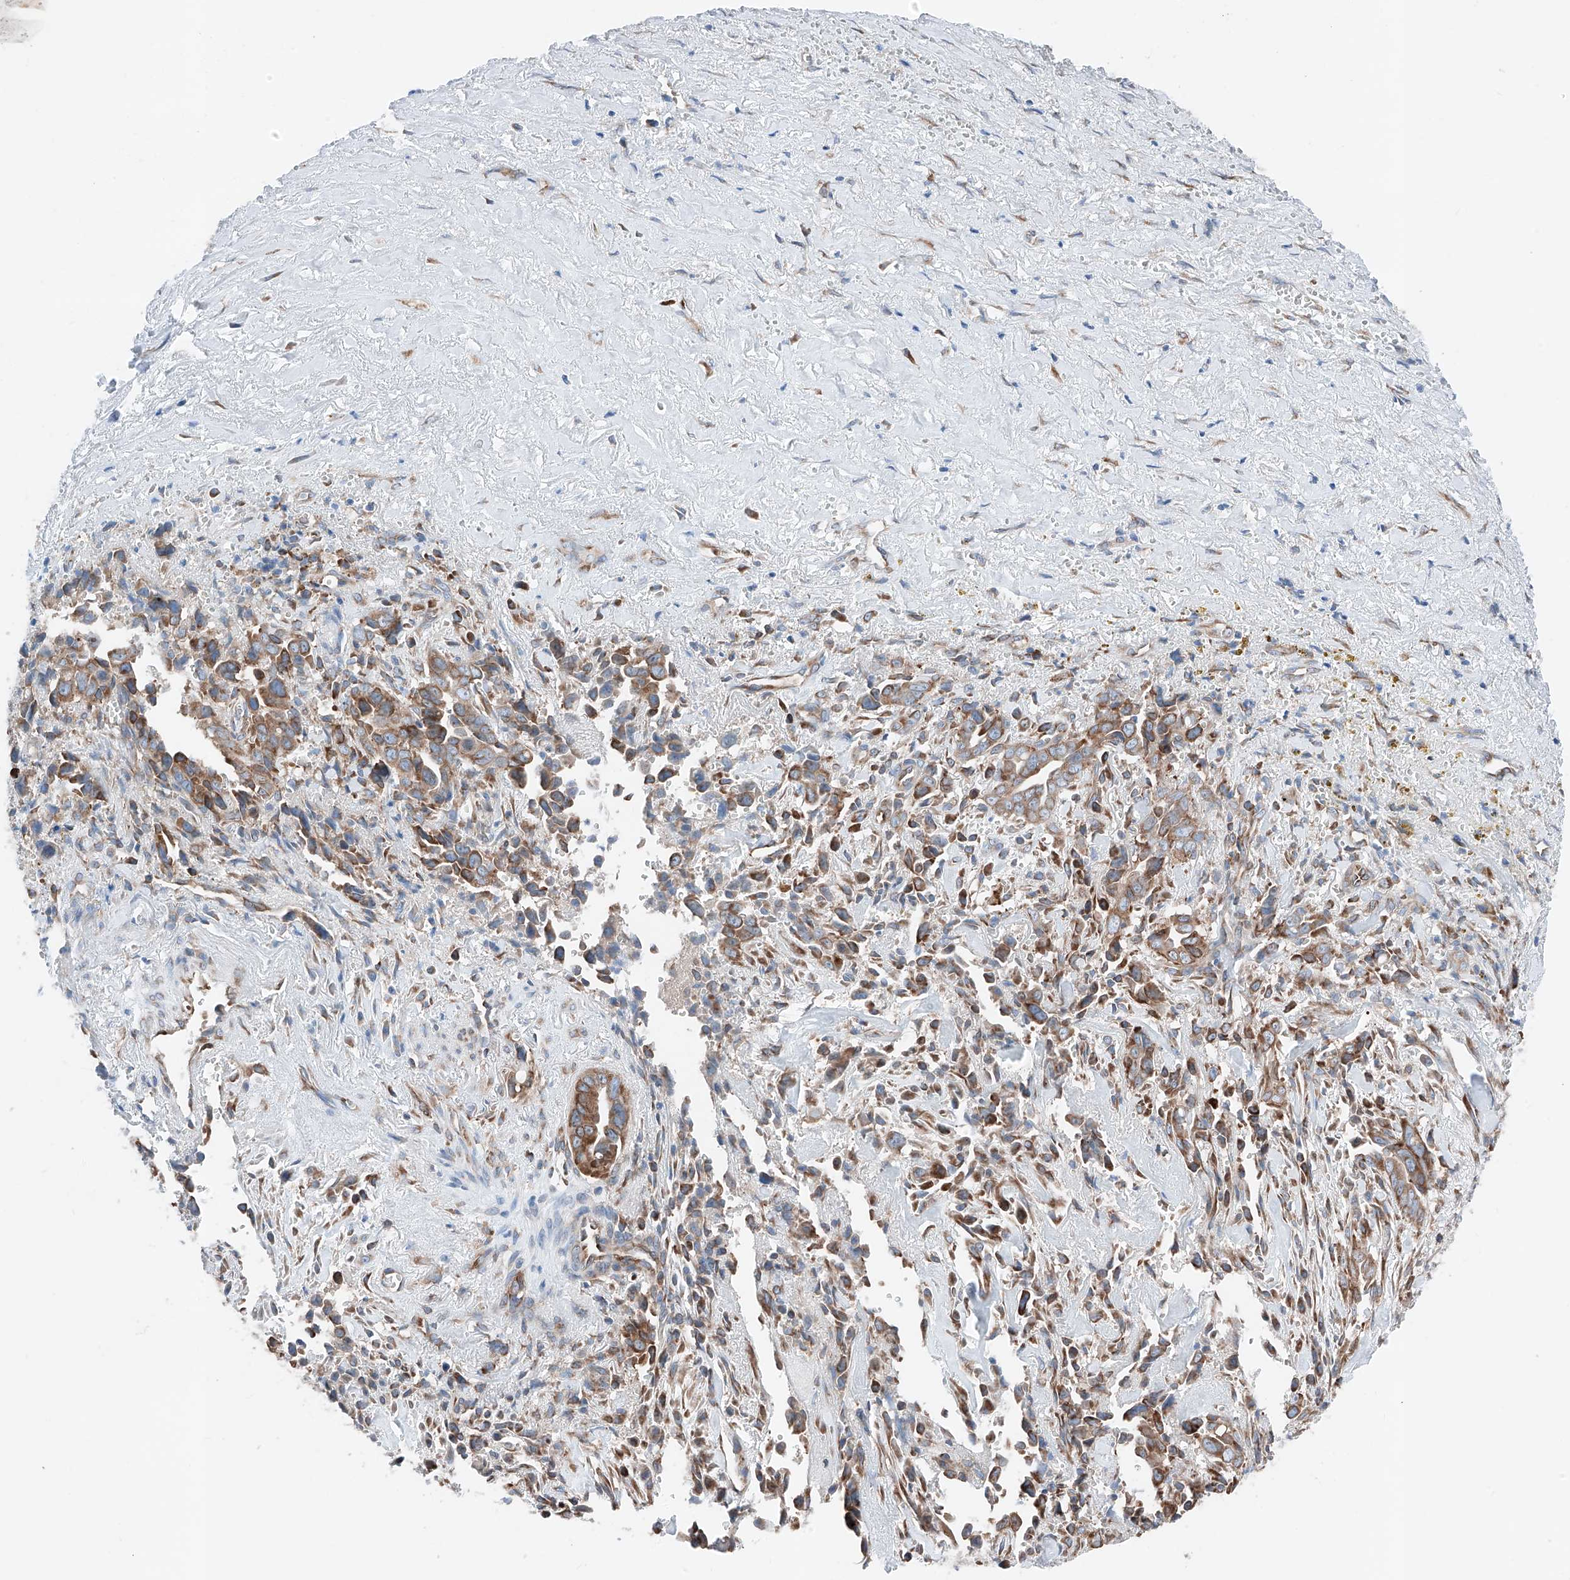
{"staining": {"intensity": "moderate", "quantity": ">75%", "location": "cytoplasmic/membranous"}, "tissue": "liver cancer", "cell_type": "Tumor cells", "image_type": "cancer", "snomed": [{"axis": "morphology", "description": "Cholangiocarcinoma"}, {"axis": "topography", "description": "Liver"}], "caption": "This is a photomicrograph of immunohistochemistry staining of liver cholangiocarcinoma, which shows moderate staining in the cytoplasmic/membranous of tumor cells.", "gene": "CRELD1", "patient": {"sex": "female", "age": 79}}